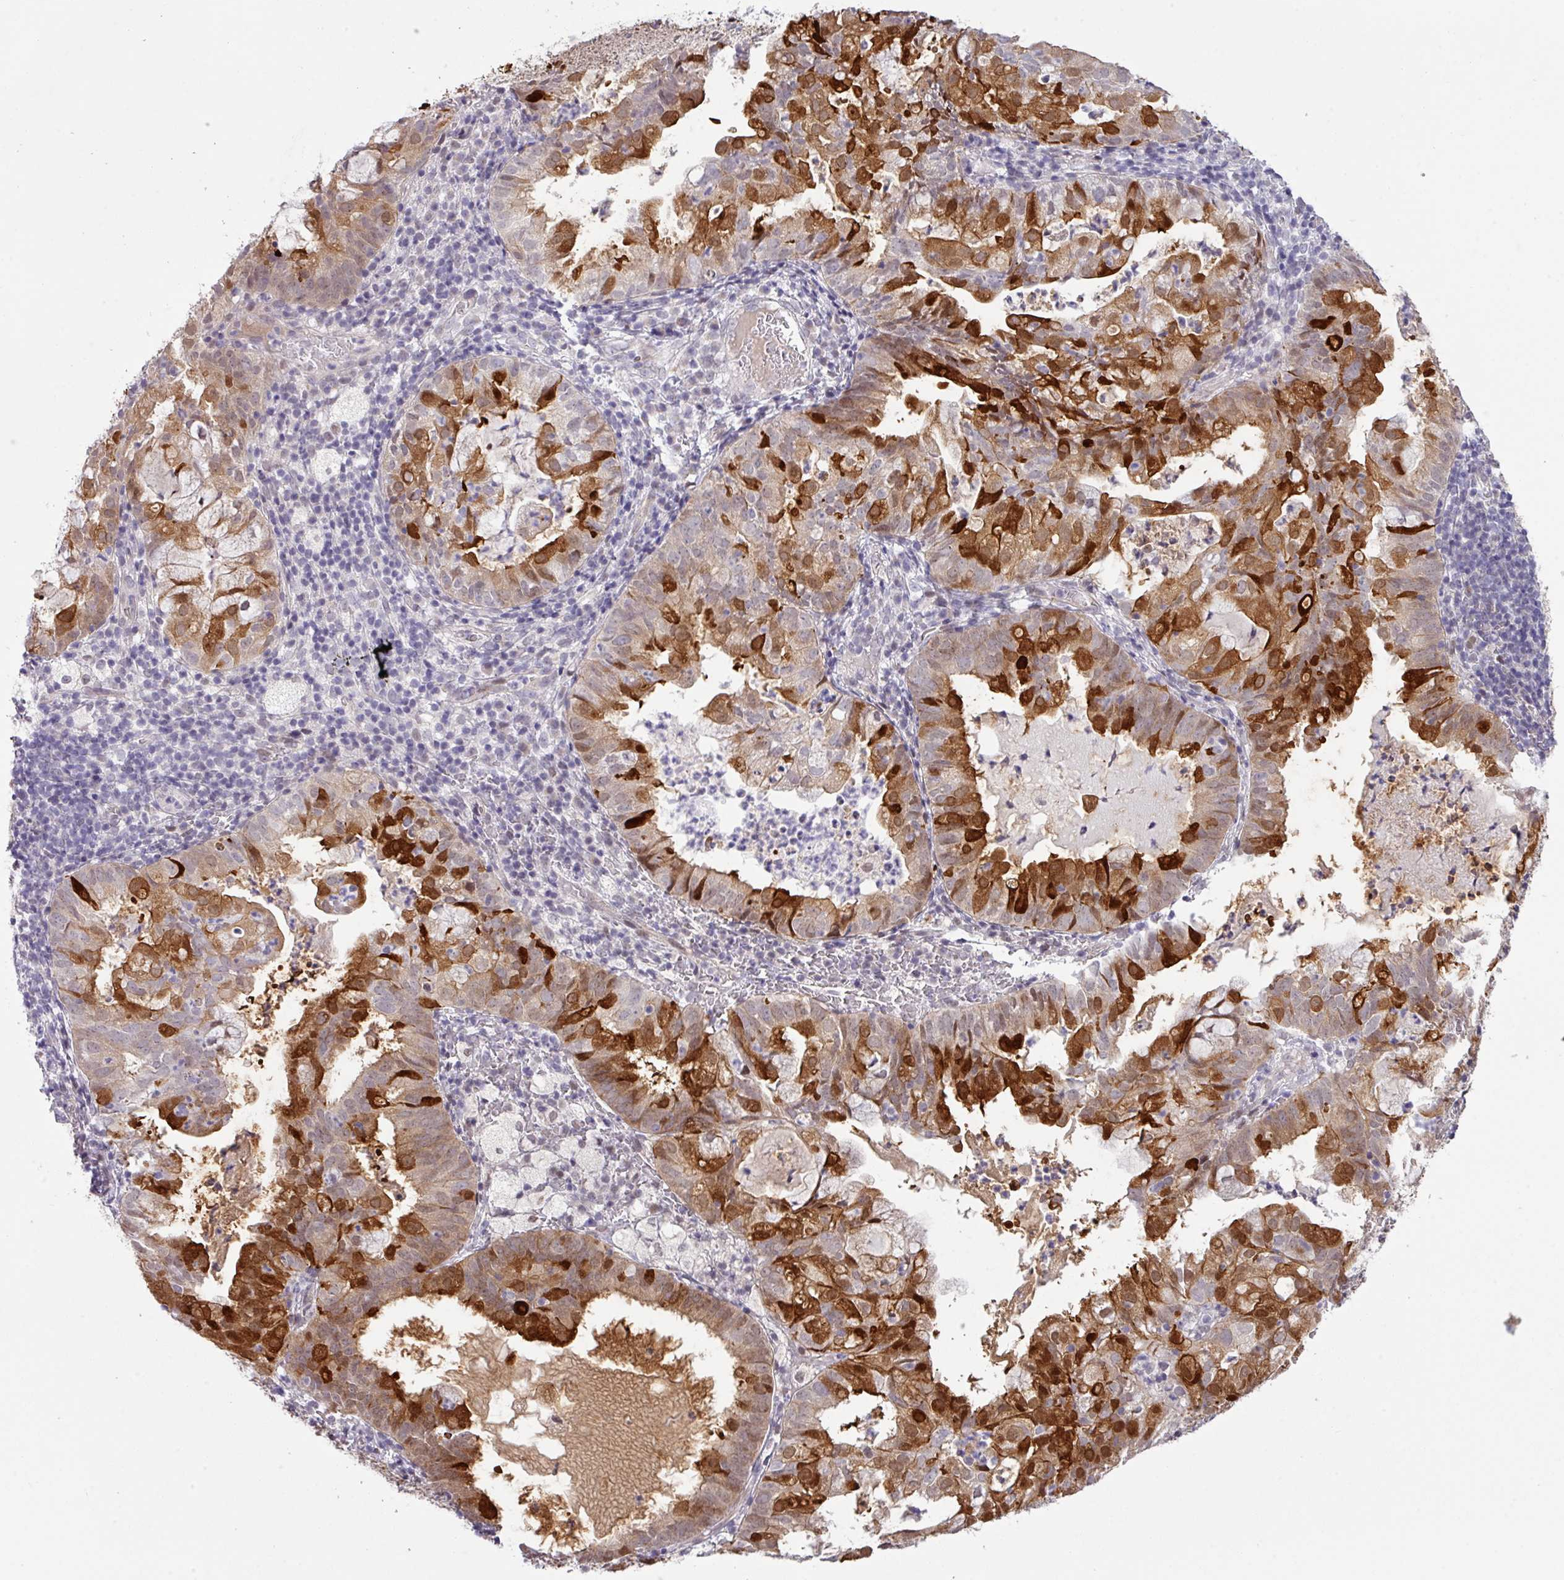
{"staining": {"intensity": "strong", "quantity": "25%-75%", "location": "cytoplasmic/membranous,nuclear"}, "tissue": "endometrial cancer", "cell_type": "Tumor cells", "image_type": "cancer", "snomed": [{"axis": "morphology", "description": "Adenocarcinoma, NOS"}, {"axis": "topography", "description": "Endometrium"}], "caption": "The photomicrograph demonstrates a brown stain indicating the presence of a protein in the cytoplasmic/membranous and nuclear of tumor cells in adenocarcinoma (endometrial). Ihc stains the protein in brown and the nuclei are stained blue.", "gene": "ANKRD13B", "patient": {"sex": "female", "age": 80}}